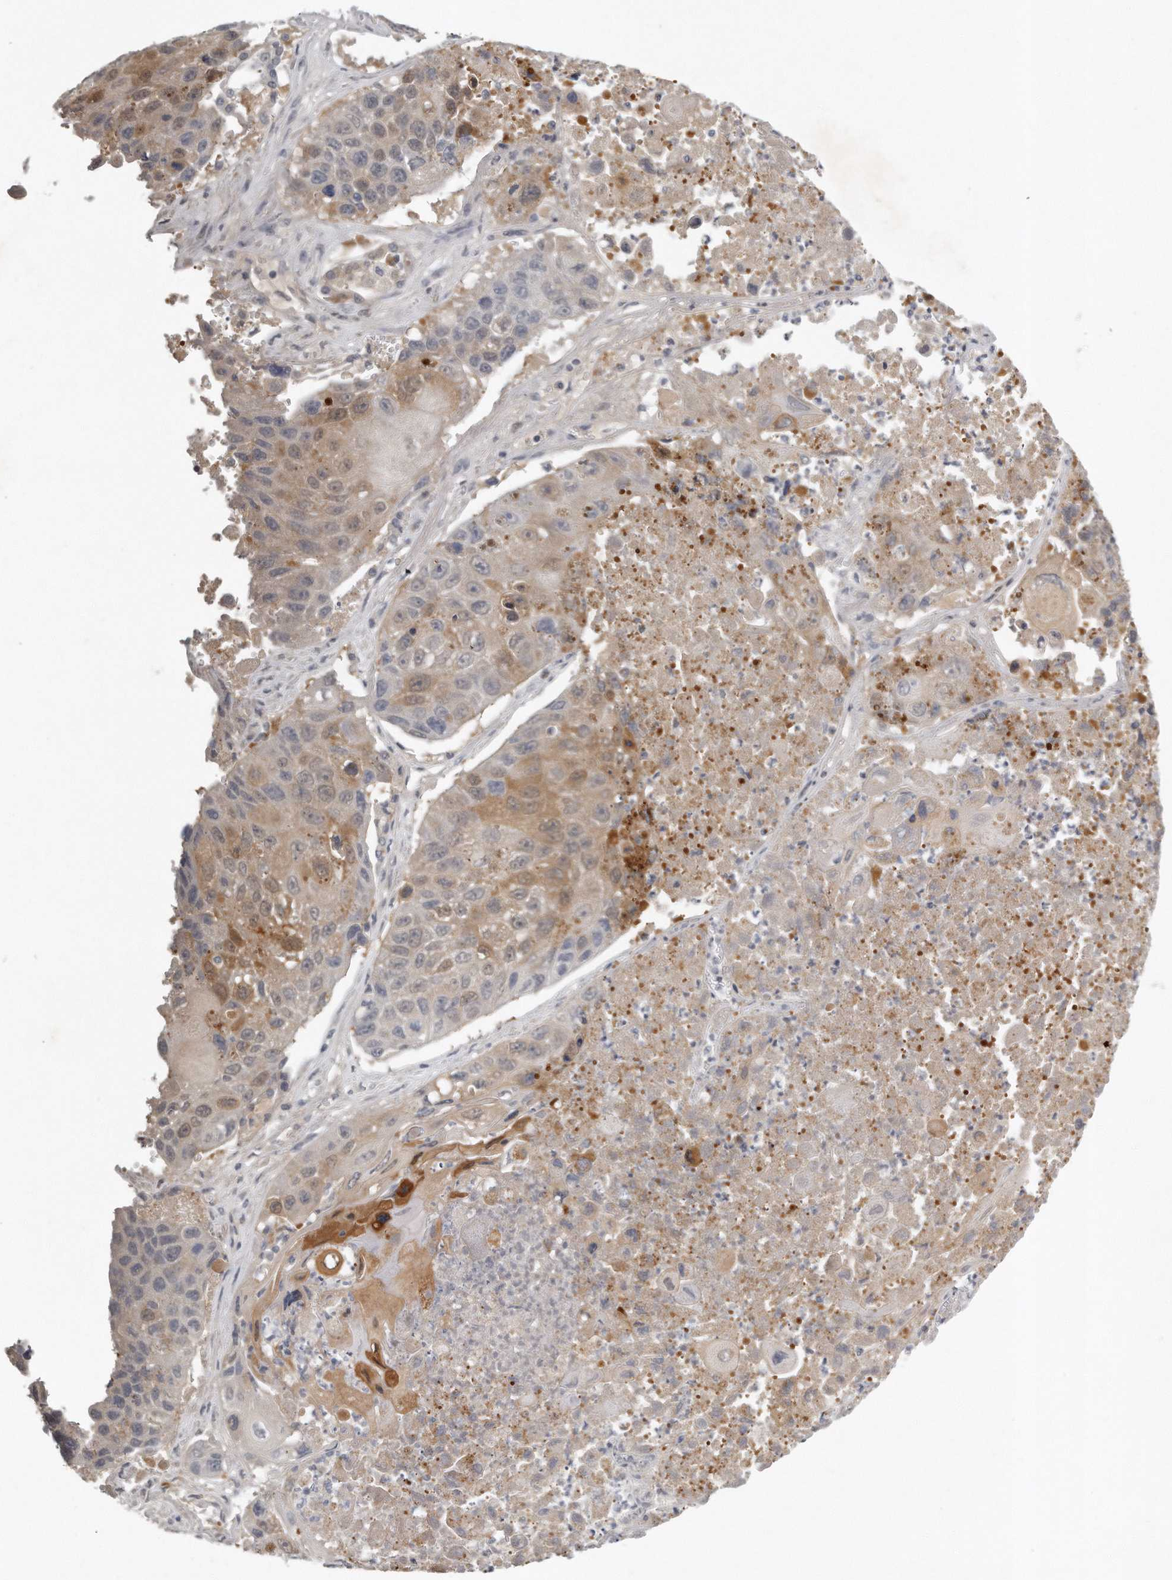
{"staining": {"intensity": "moderate", "quantity": "<25%", "location": "cytoplasmic/membranous"}, "tissue": "lung cancer", "cell_type": "Tumor cells", "image_type": "cancer", "snomed": [{"axis": "morphology", "description": "Squamous cell carcinoma, NOS"}, {"axis": "topography", "description": "Lung"}], "caption": "Immunohistochemical staining of human lung cancer demonstrates low levels of moderate cytoplasmic/membranous positivity in about <25% of tumor cells. (Stains: DAB in brown, nuclei in blue, Microscopy: brightfield microscopy at high magnification).", "gene": "GGCT", "patient": {"sex": "male", "age": 61}}